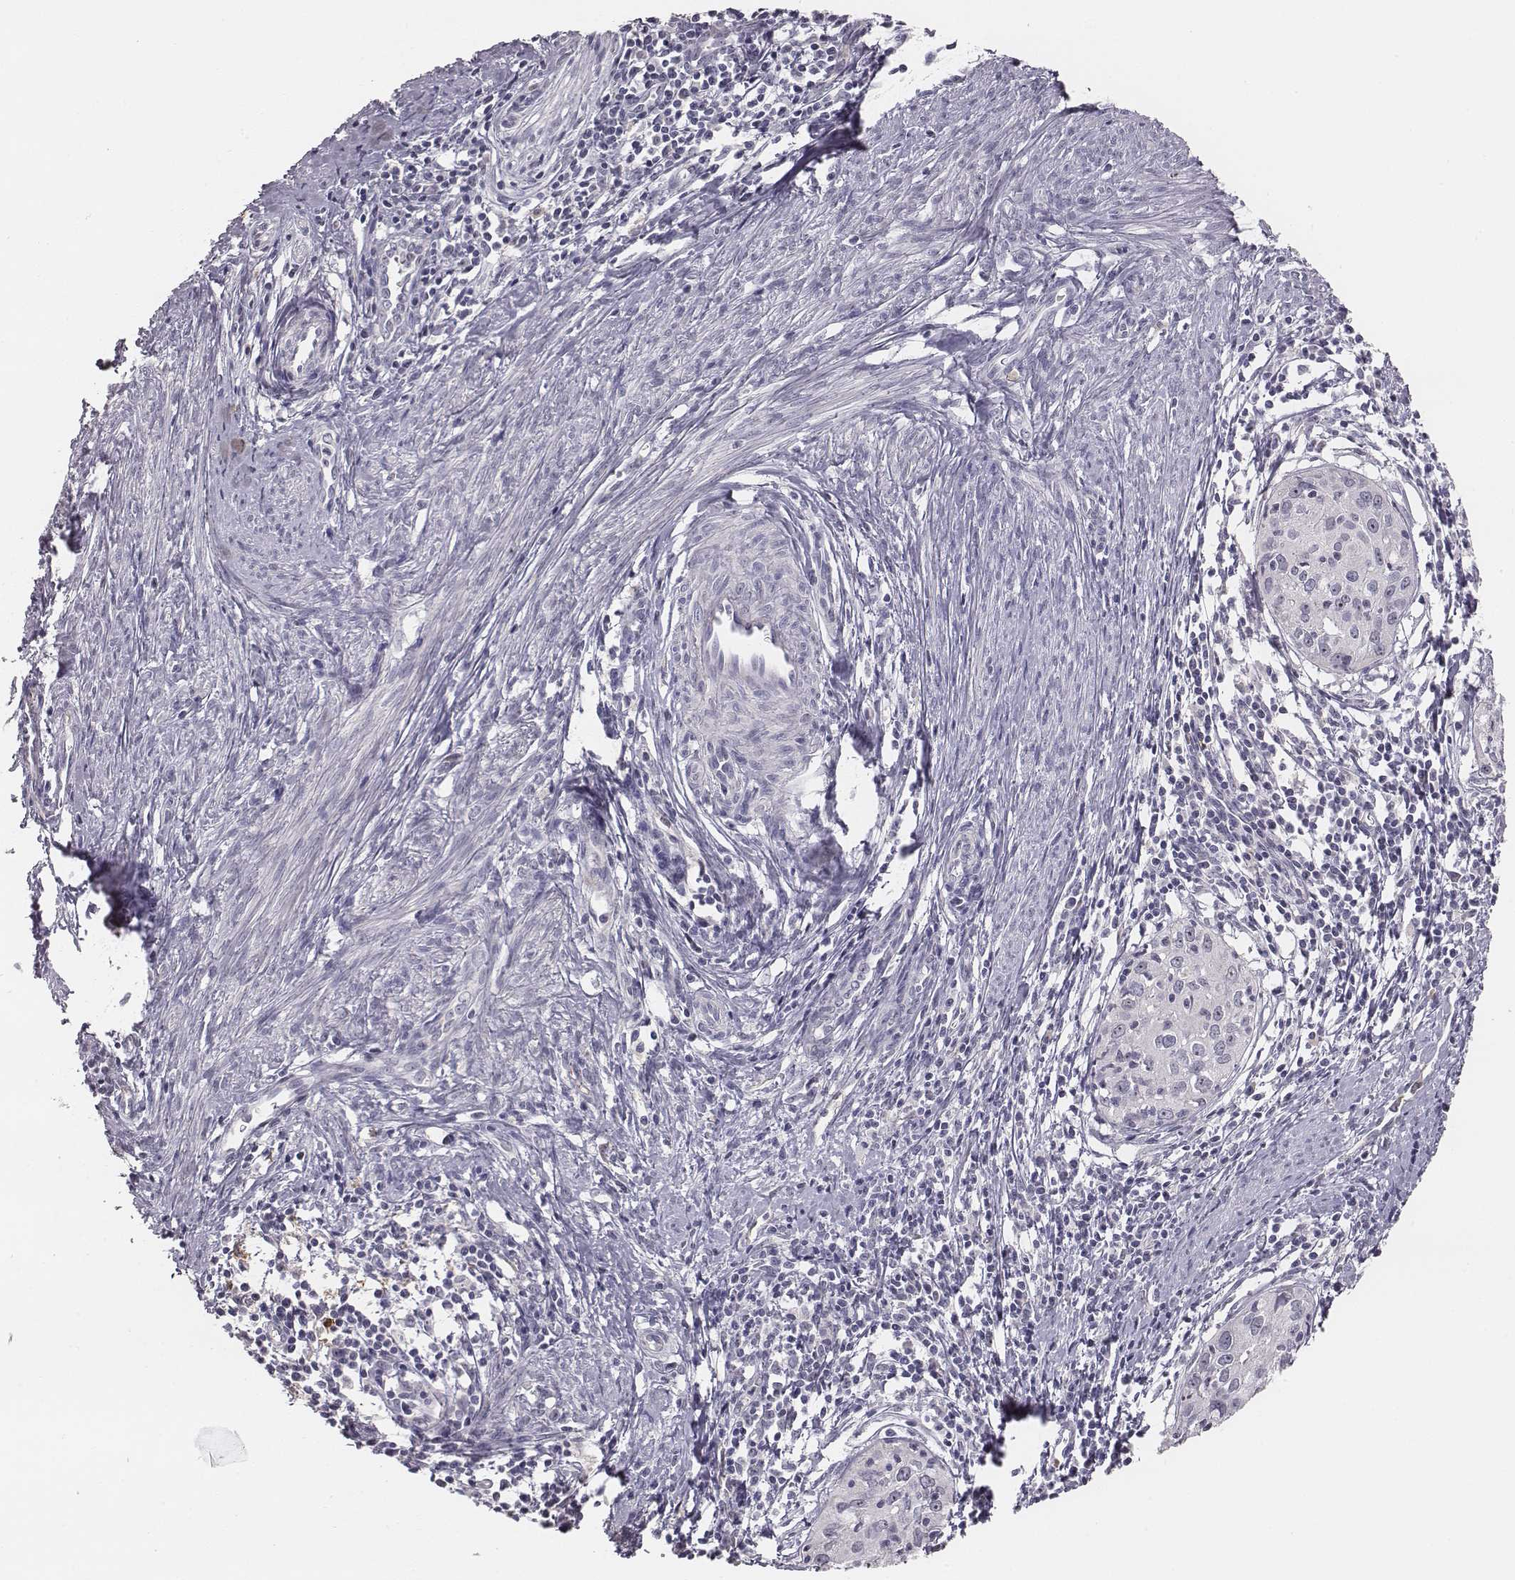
{"staining": {"intensity": "negative", "quantity": "none", "location": "none"}, "tissue": "cervical cancer", "cell_type": "Tumor cells", "image_type": "cancer", "snomed": [{"axis": "morphology", "description": "Squamous cell carcinoma, NOS"}, {"axis": "topography", "description": "Cervix"}], "caption": "IHC photomicrograph of human cervical squamous cell carcinoma stained for a protein (brown), which displays no positivity in tumor cells.", "gene": "NIFK", "patient": {"sex": "female", "age": 40}}